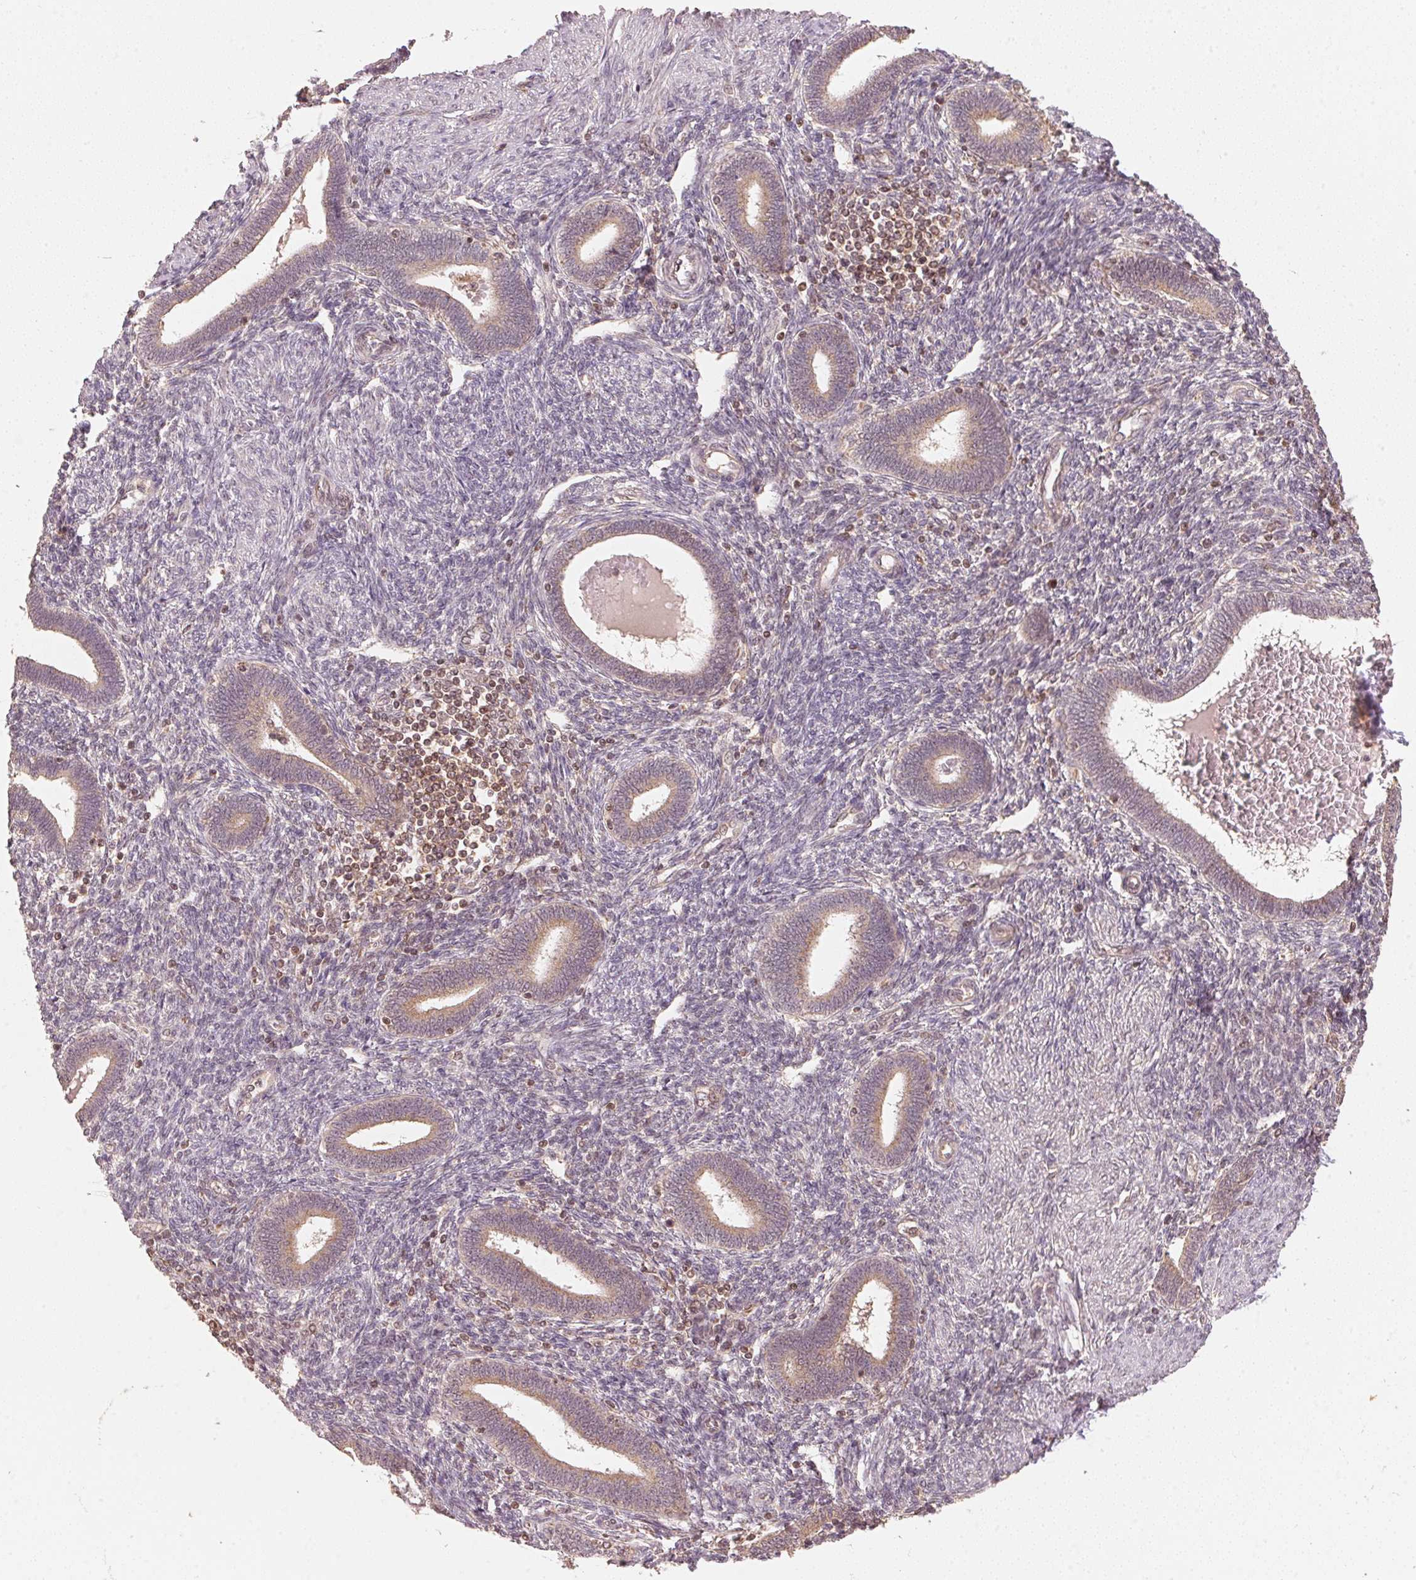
{"staining": {"intensity": "negative", "quantity": "none", "location": "none"}, "tissue": "endometrium", "cell_type": "Cells in endometrial stroma", "image_type": "normal", "snomed": [{"axis": "morphology", "description": "Normal tissue, NOS"}, {"axis": "topography", "description": "Endometrium"}], "caption": "Human endometrium stained for a protein using immunohistochemistry displays no positivity in cells in endometrial stroma.", "gene": "C2orf73", "patient": {"sex": "female", "age": 42}}